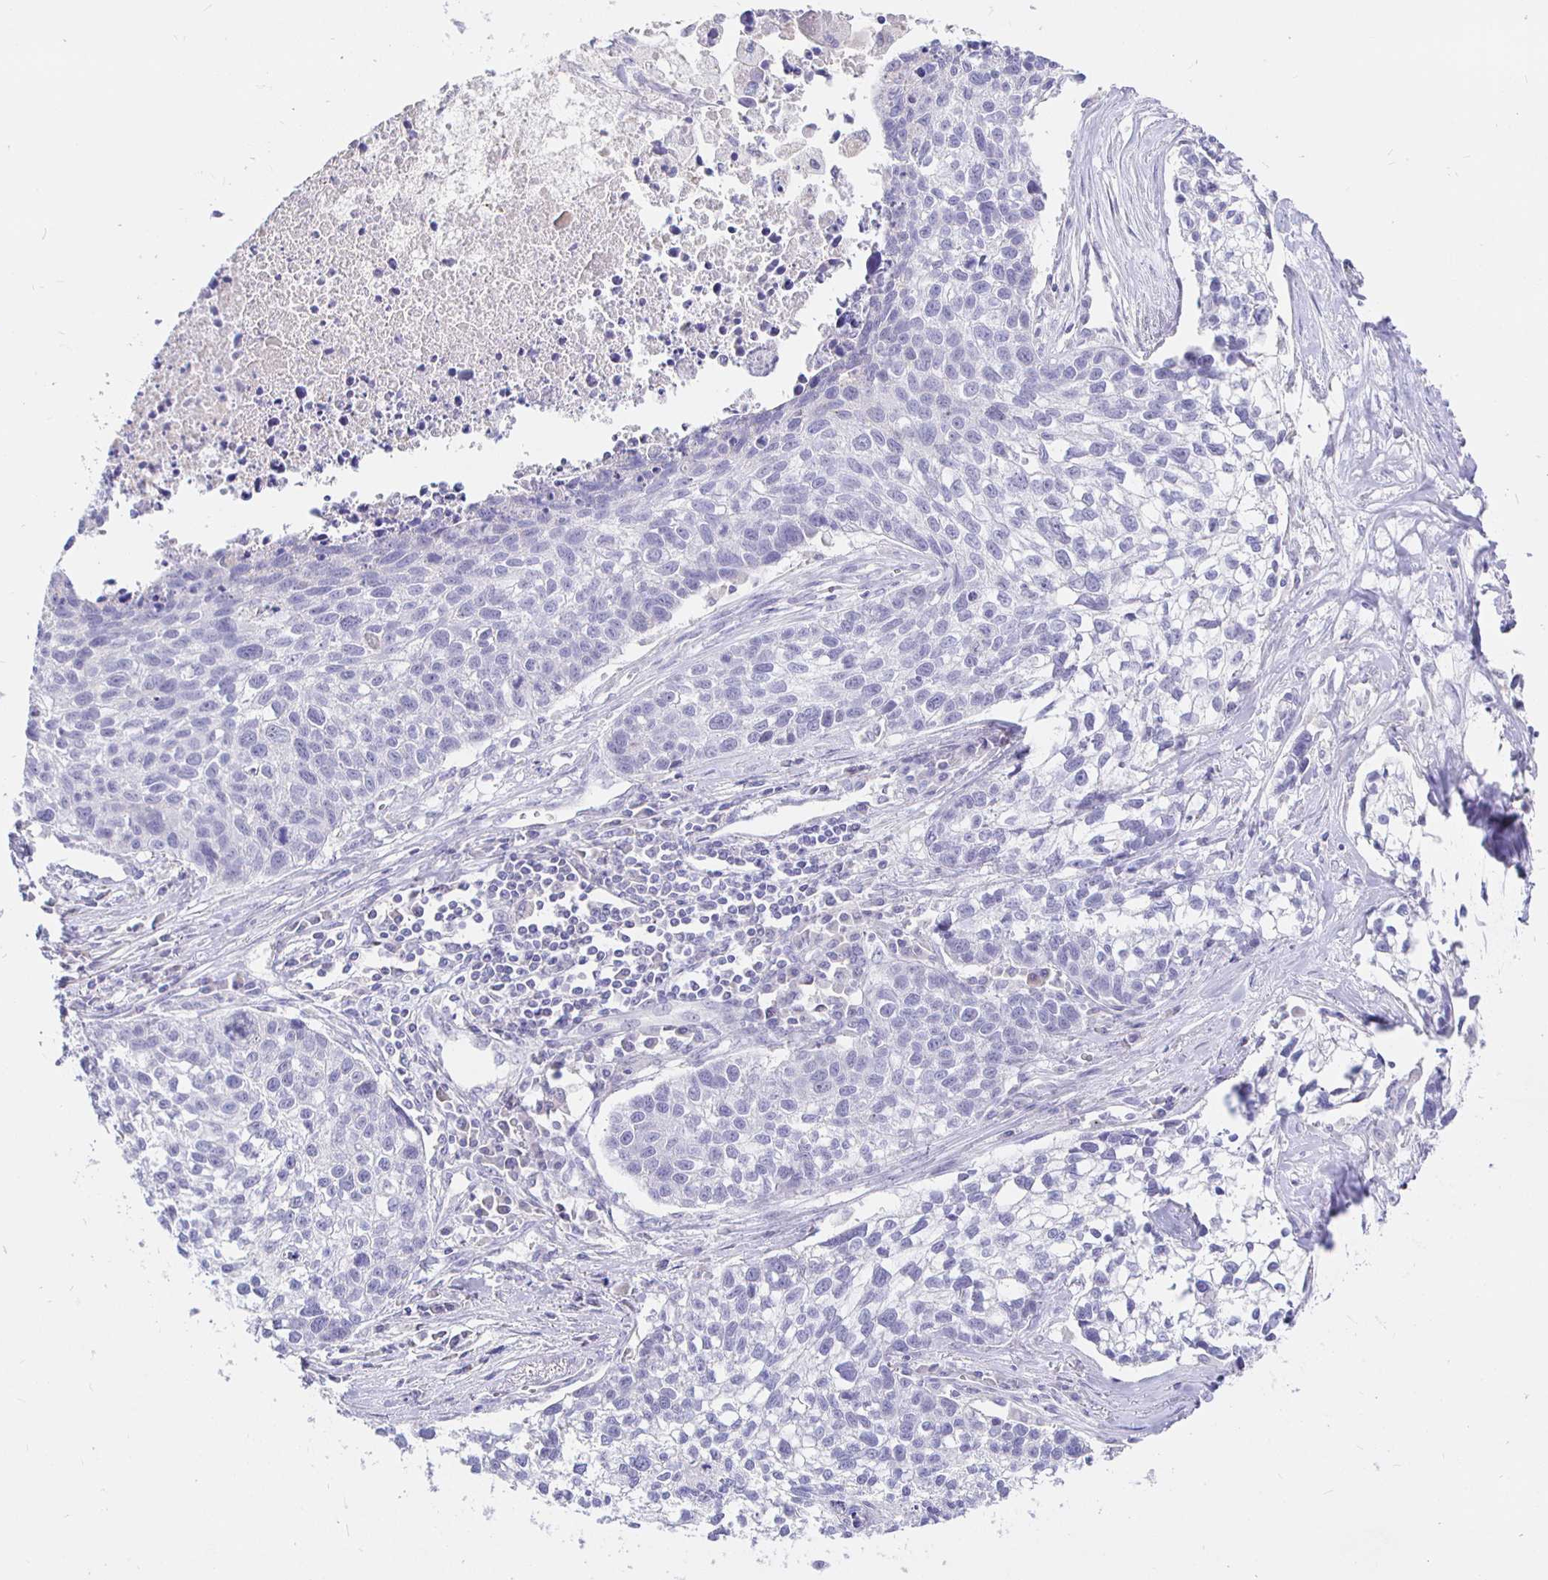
{"staining": {"intensity": "negative", "quantity": "none", "location": "none"}, "tissue": "lung cancer", "cell_type": "Tumor cells", "image_type": "cancer", "snomed": [{"axis": "morphology", "description": "Squamous cell carcinoma, NOS"}, {"axis": "topography", "description": "Lung"}], "caption": "Lung squamous cell carcinoma stained for a protein using immunohistochemistry reveals no expression tumor cells.", "gene": "NECAB1", "patient": {"sex": "male", "age": 74}}